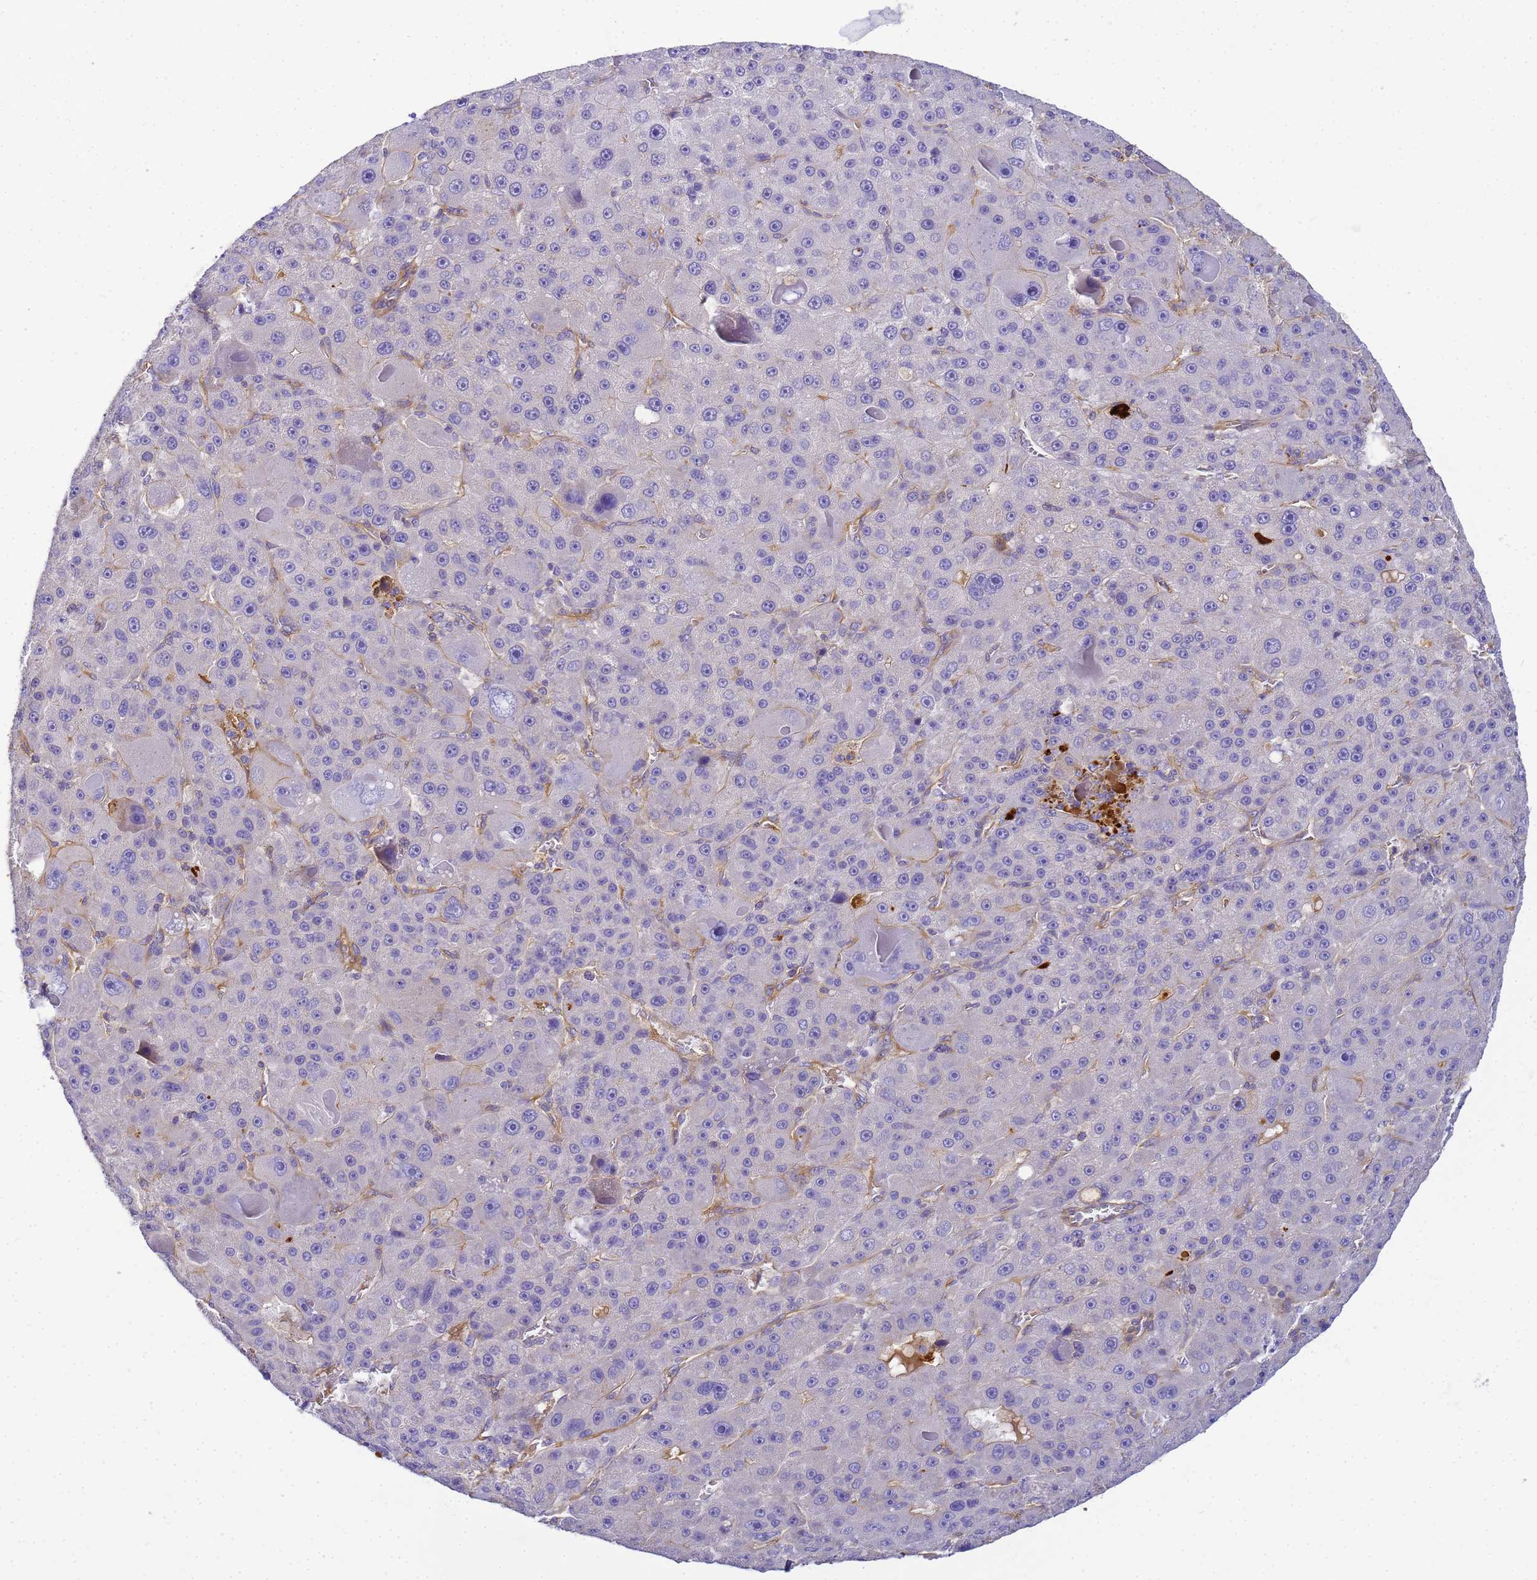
{"staining": {"intensity": "negative", "quantity": "none", "location": "none"}, "tissue": "liver cancer", "cell_type": "Tumor cells", "image_type": "cancer", "snomed": [{"axis": "morphology", "description": "Carcinoma, Hepatocellular, NOS"}, {"axis": "topography", "description": "Liver"}], "caption": "A high-resolution photomicrograph shows IHC staining of liver cancer, which exhibits no significant positivity in tumor cells.", "gene": "MYL12A", "patient": {"sex": "male", "age": 76}}